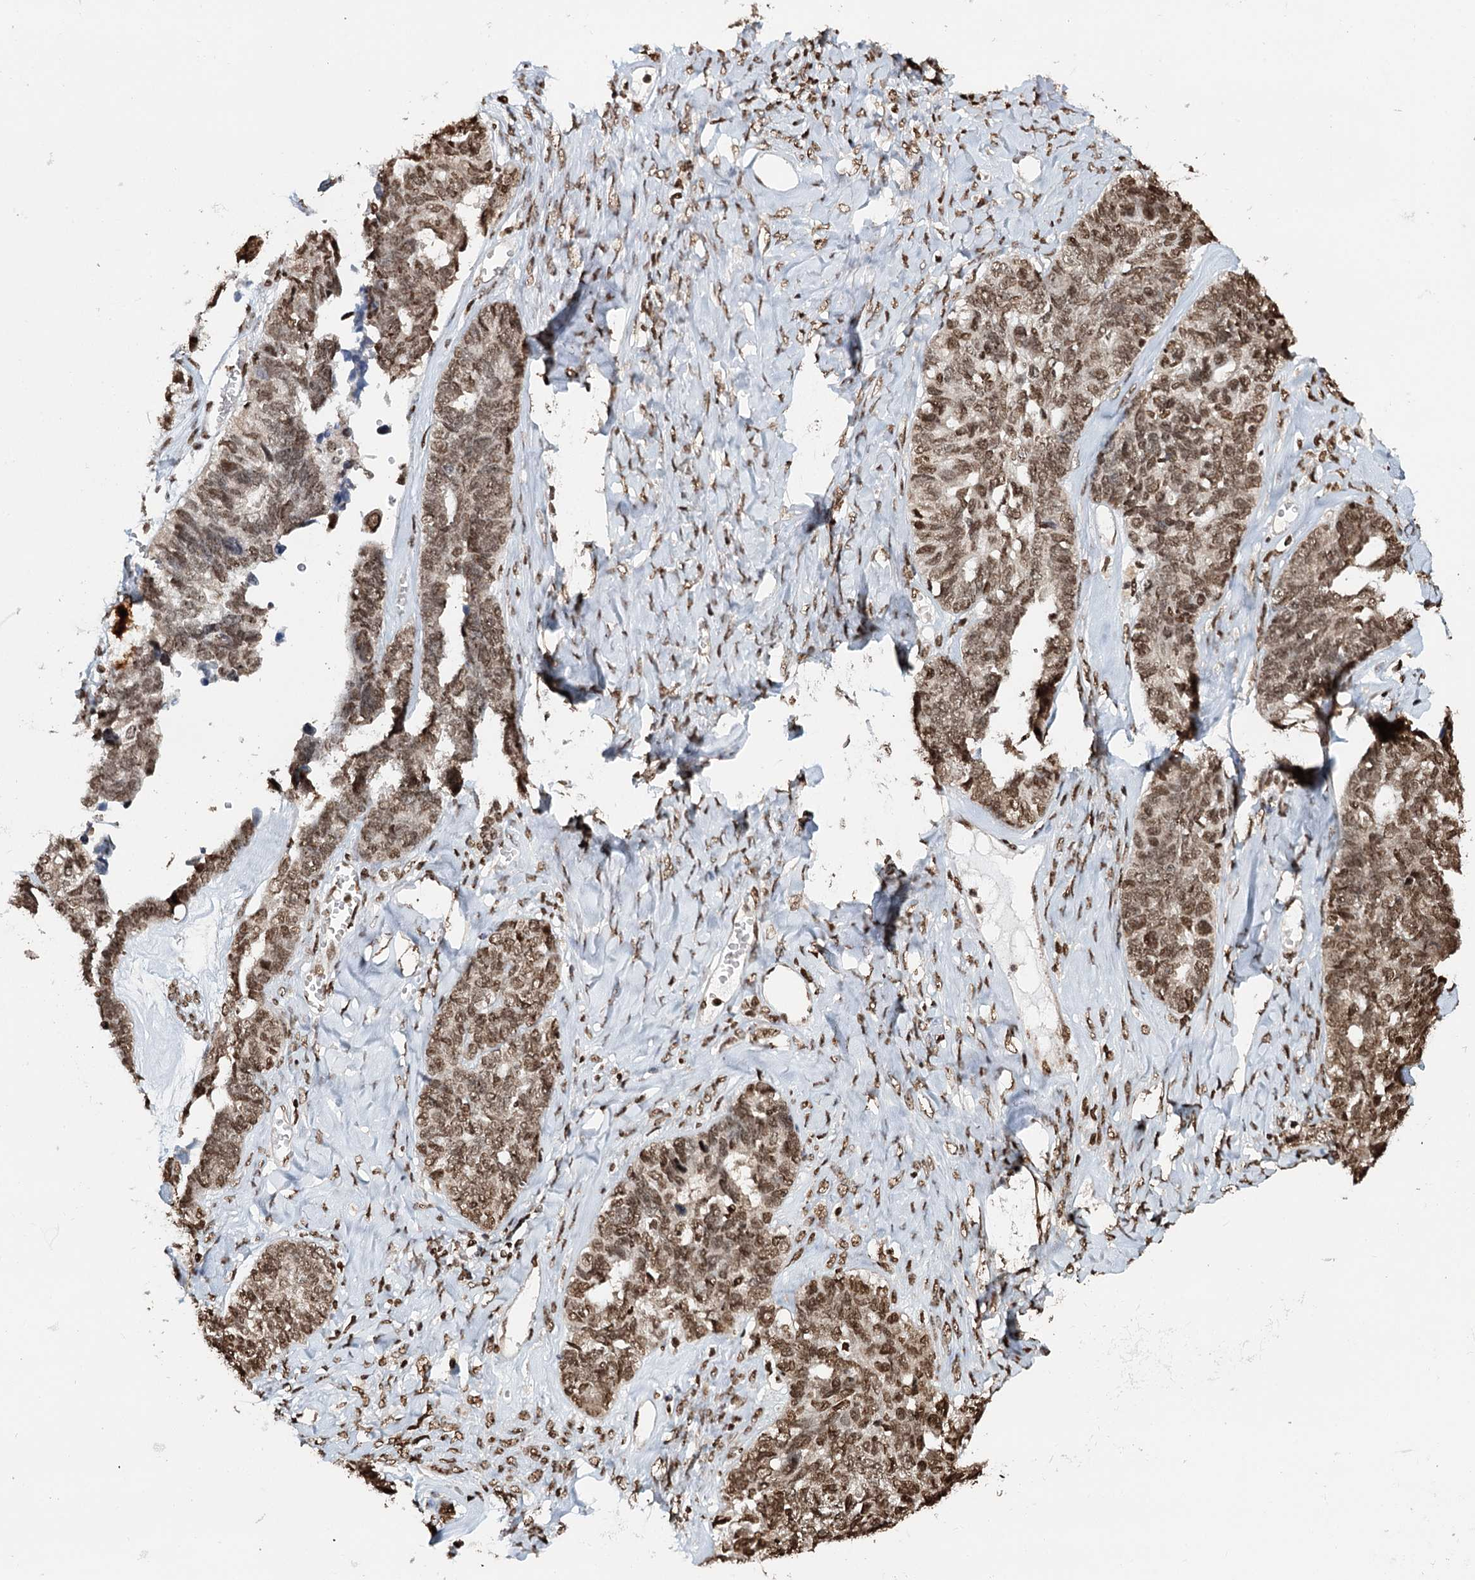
{"staining": {"intensity": "moderate", "quantity": ">75%", "location": "nuclear"}, "tissue": "ovarian cancer", "cell_type": "Tumor cells", "image_type": "cancer", "snomed": [{"axis": "morphology", "description": "Cystadenocarcinoma, serous, NOS"}, {"axis": "topography", "description": "Ovary"}], "caption": "Immunohistochemistry of human ovarian cancer demonstrates medium levels of moderate nuclear positivity in about >75% of tumor cells.", "gene": "RPS27A", "patient": {"sex": "female", "age": 79}}